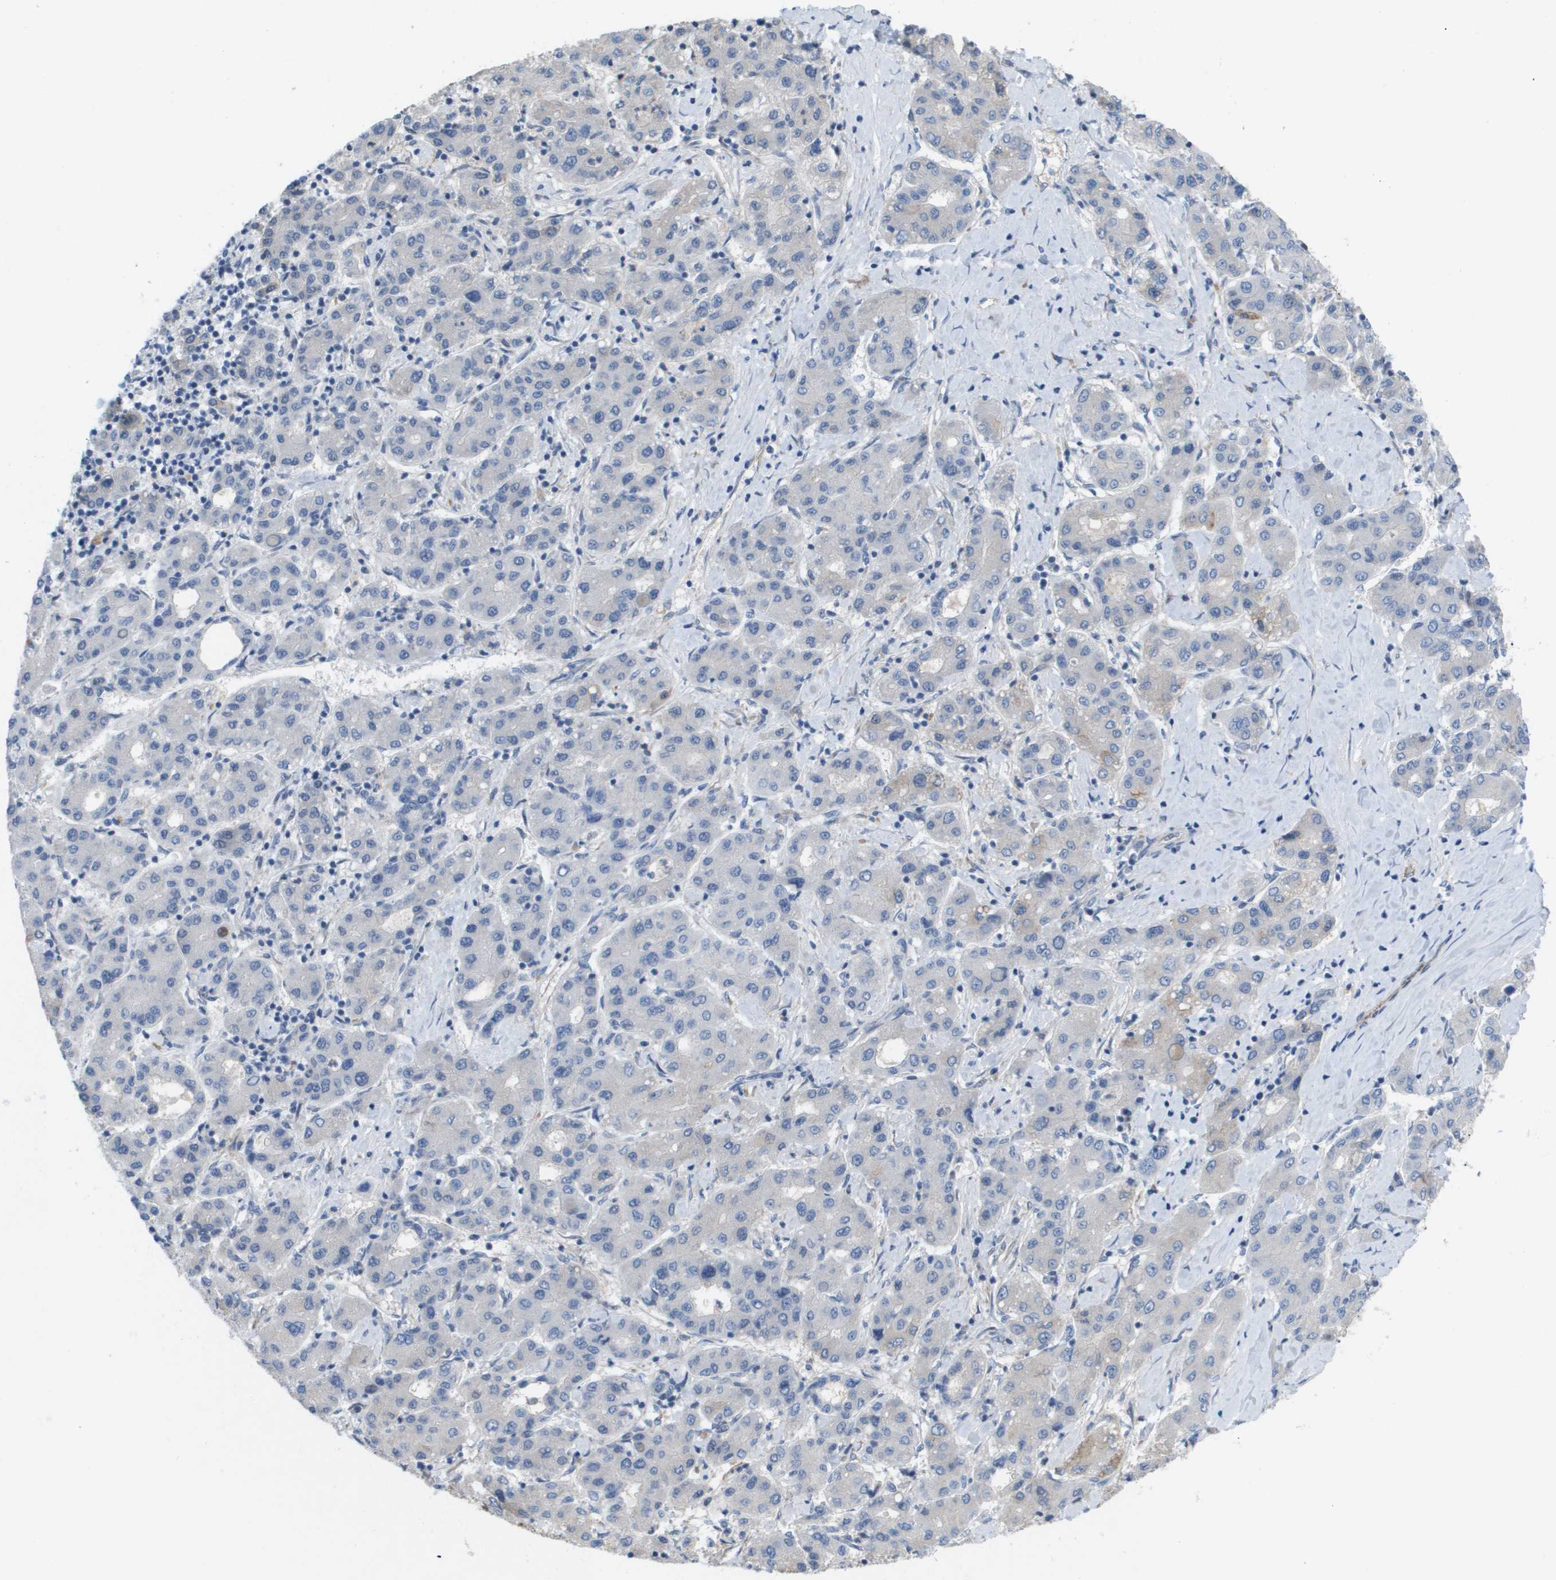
{"staining": {"intensity": "negative", "quantity": "none", "location": "none"}, "tissue": "liver cancer", "cell_type": "Tumor cells", "image_type": "cancer", "snomed": [{"axis": "morphology", "description": "Carcinoma, Hepatocellular, NOS"}, {"axis": "topography", "description": "Liver"}], "caption": "Human hepatocellular carcinoma (liver) stained for a protein using immunohistochemistry displays no expression in tumor cells.", "gene": "MARCHF8", "patient": {"sex": "male", "age": 65}}